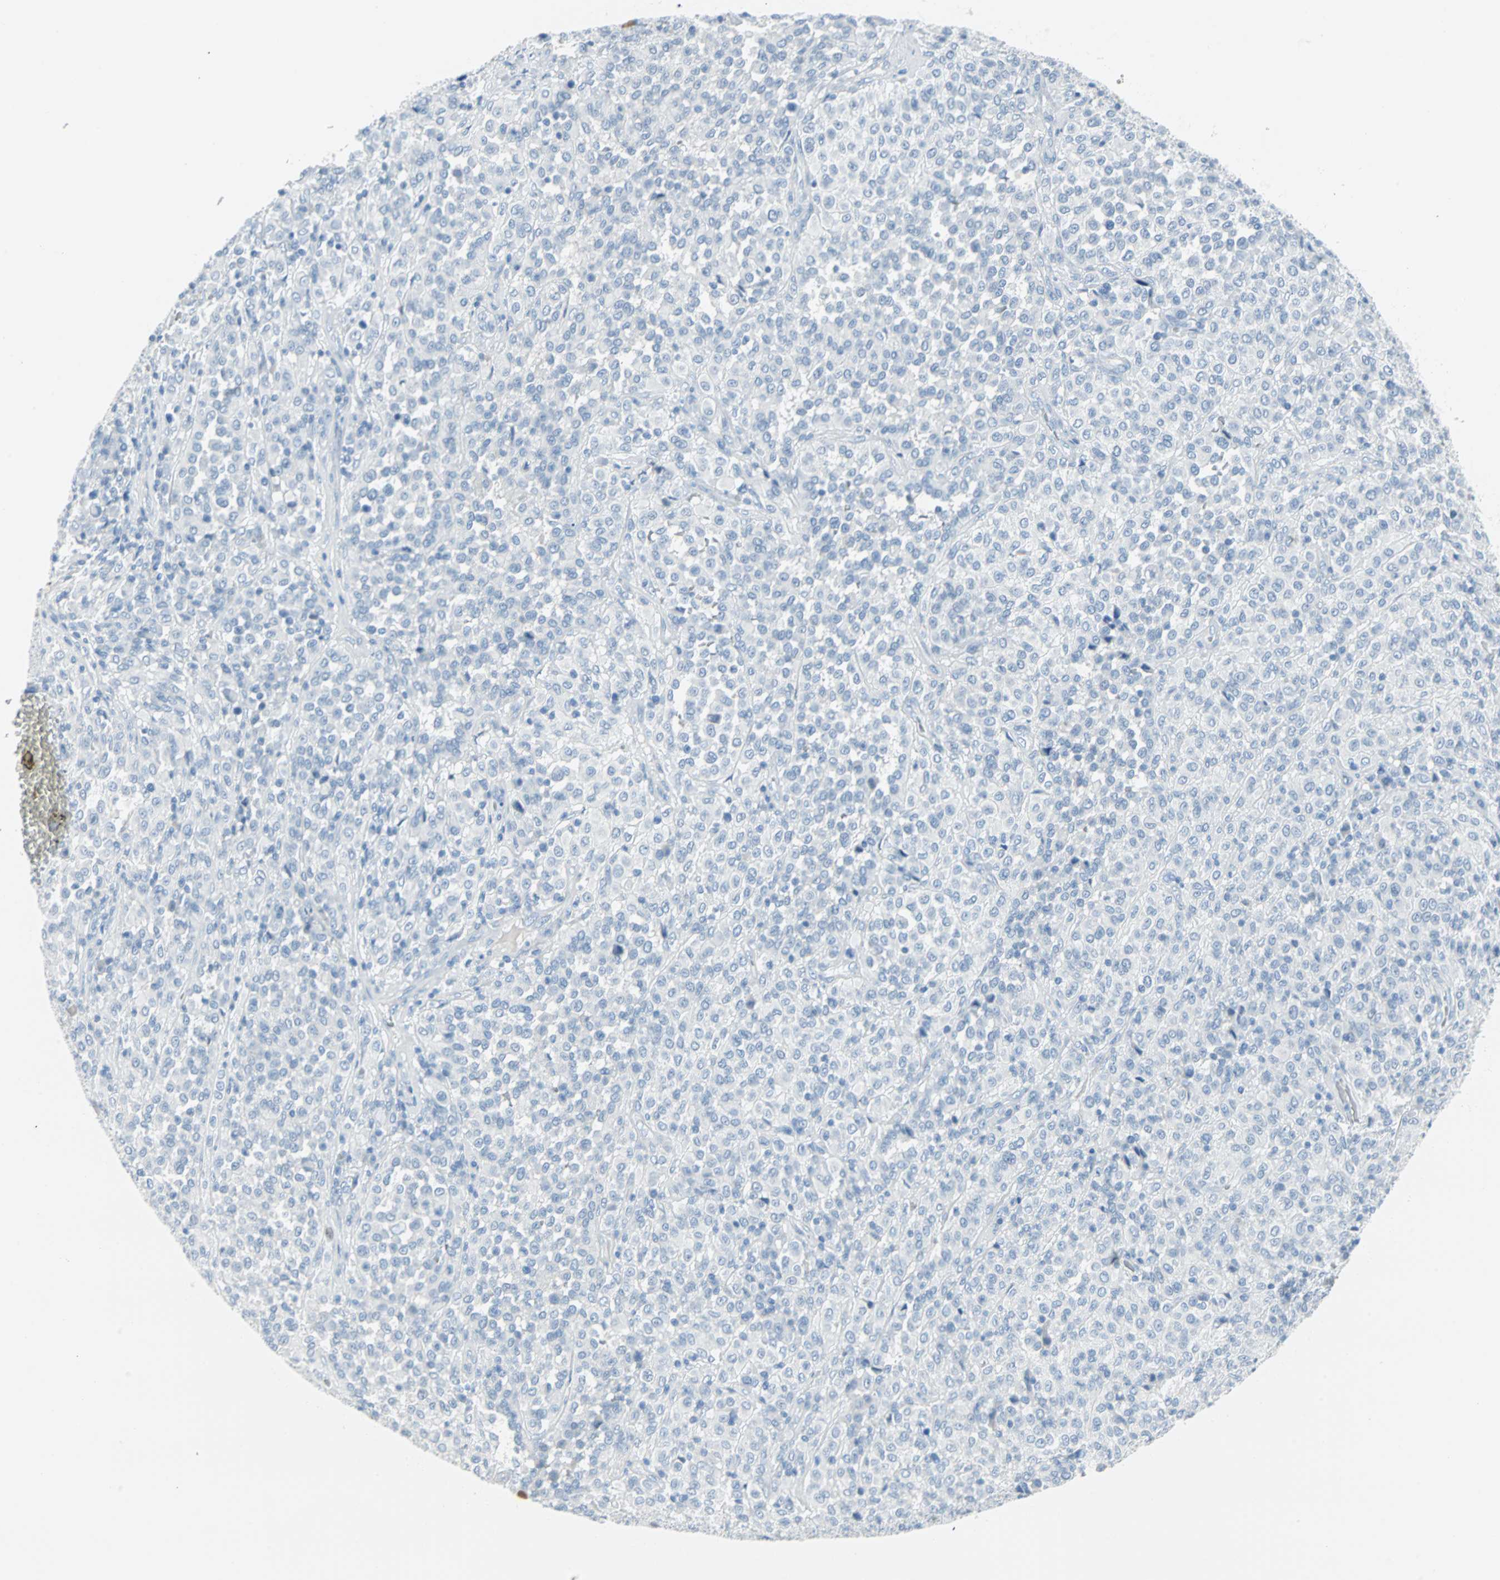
{"staining": {"intensity": "negative", "quantity": "none", "location": "none"}, "tissue": "melanoma", "cell_type": "Tumor cells", "image_type": "cancer", "snomed": [{"axis": "morphology", "description": "Malignant melanoma, Metastatic site"}, {"axis": "topography", "description": "Pancreas"}], "caption": "Immunohistochemistry (IHC) photomicrograph of human melanoma stained for a protein (brown), which shows no positivity in tumor cells.", "gene": "STX1A", "patient": {"sex": "female", "age": 30}}